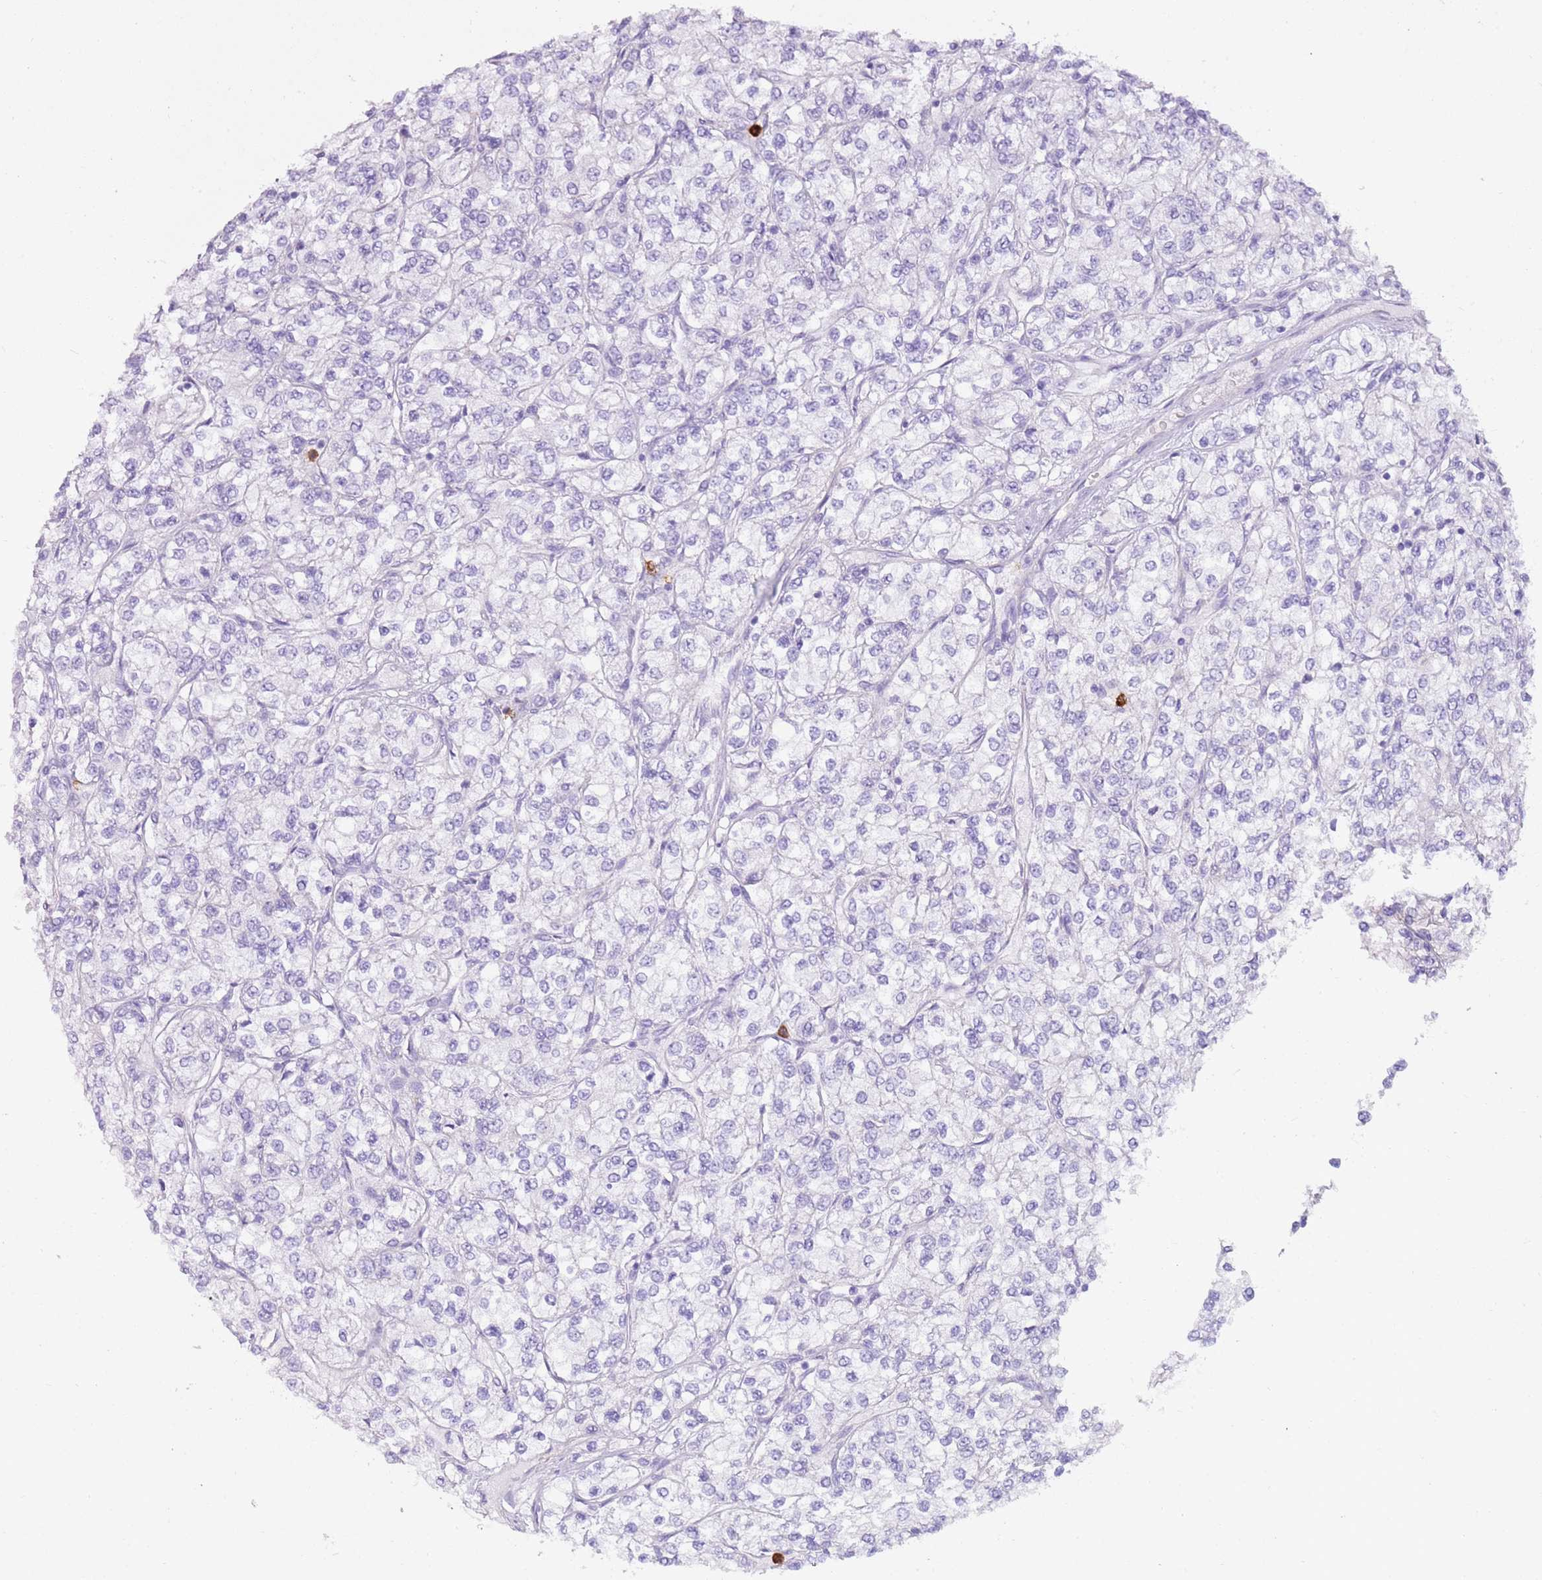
{"staining": {"intensity": "negative", "quantity": "none", "location": "none"}, "tissue": "renal cancer", "cell_type": "Tumor cells", "image_type": "cancer", "snomed": [{"axis": "morphology", "description": "Adenocarcinoma, NOS"}, {"axis": "topography", "description": "Kidney"}], "caption": "Tumor cells show no significant expression in adenocarcinoma (renal). (DAB immunohistochemistry with hematoxylin counter stain).", "gene": "CD177", "patient": {"sex": "male", "age": 80}}